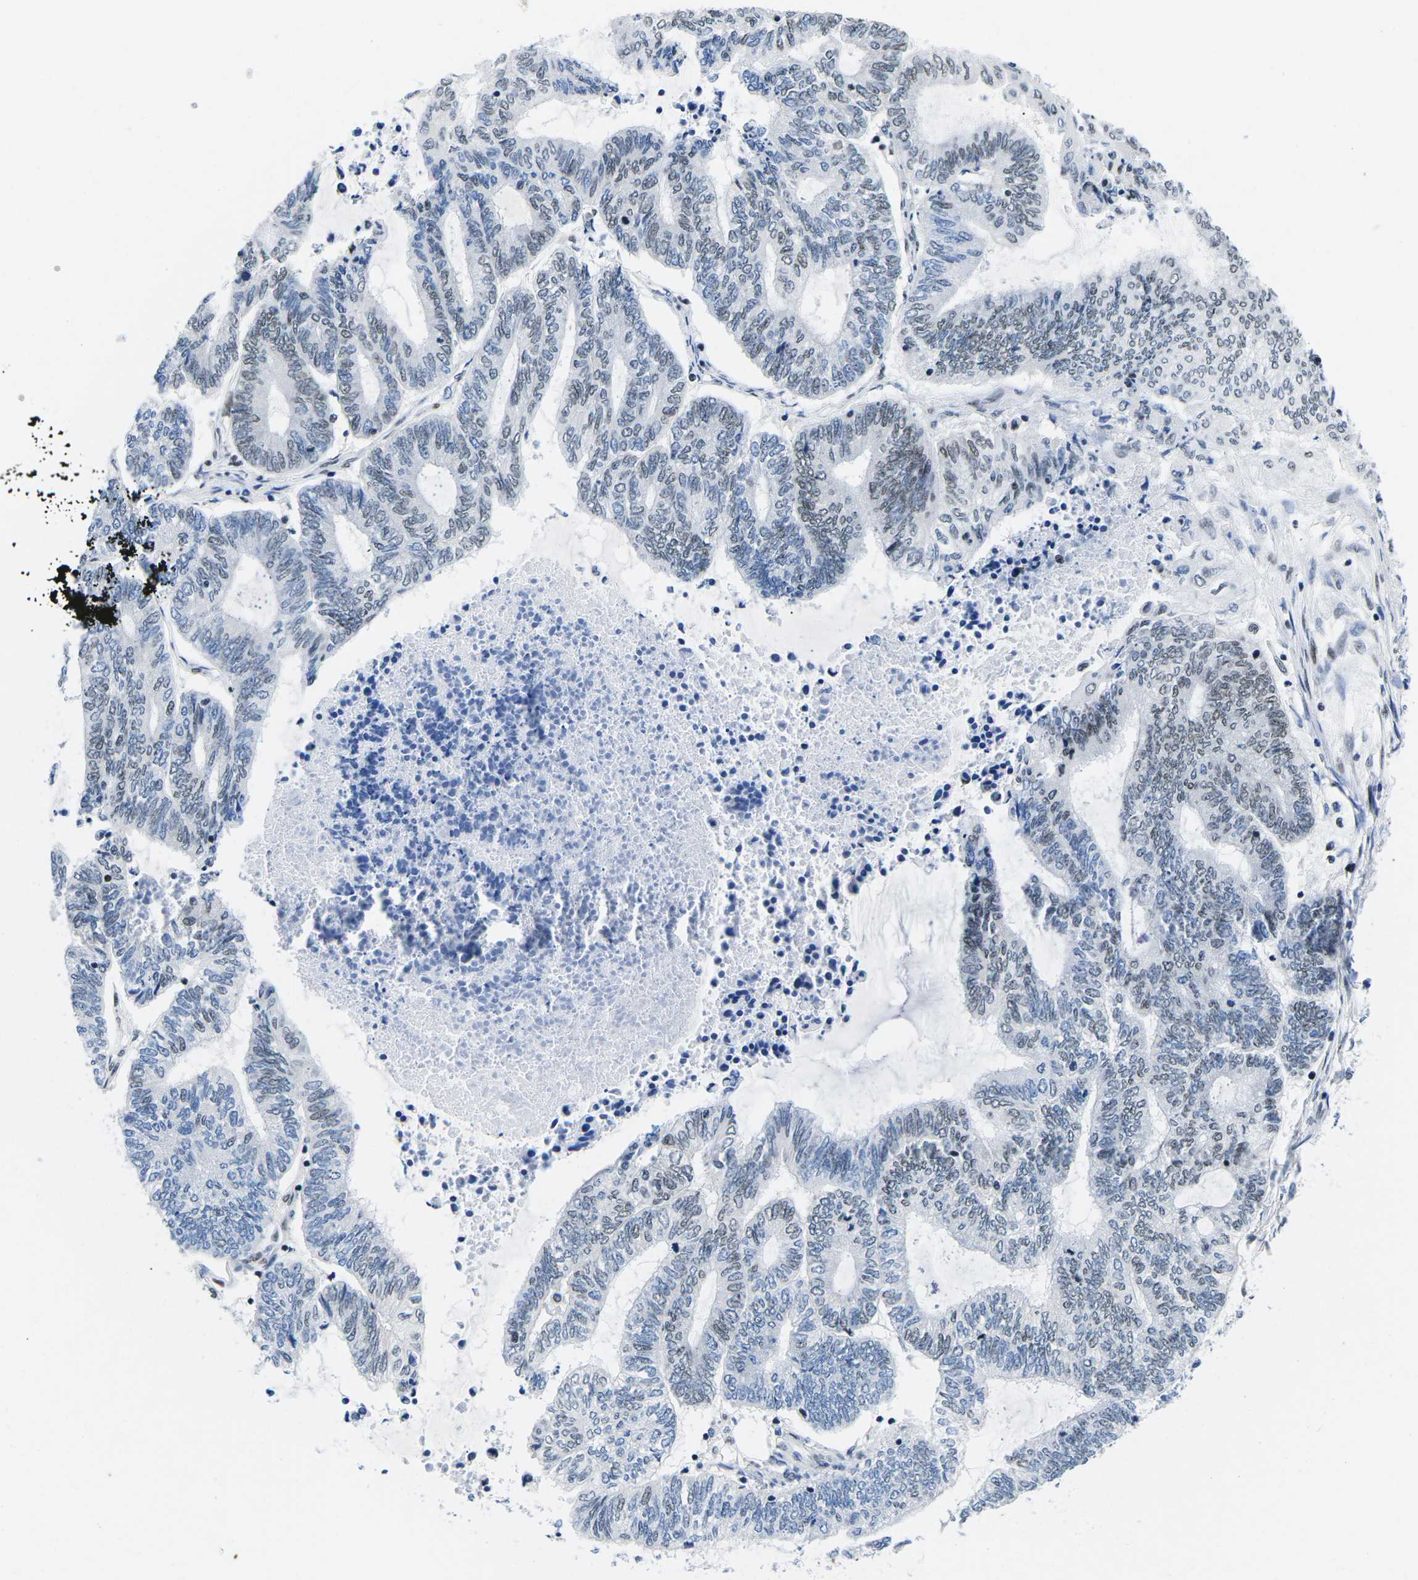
{"staining": {"intensity": "weak", "quantity": "25%-75%", "location": "nuclear"}, "tissue": "endometrial cancer", "cell_type": "Tumor cells", "image_type": "cancer", "snomed": [{"axis": "morphology", "description": "Adenocarcinoma, NOS"}, {"axis": "topography", "description": "Uterus"}, {"axis": "topography", "description": "Endometrium"}], "caption": "This histopathology image reveals immunohistochemistry (IHC) staining of endometrial cancer (adenocarcinoma), with low weak nuclear positivity in about 25%-75% of tumor cells.", "gene": "ATF1", "patient": {"sex": "female", "age": 70}}